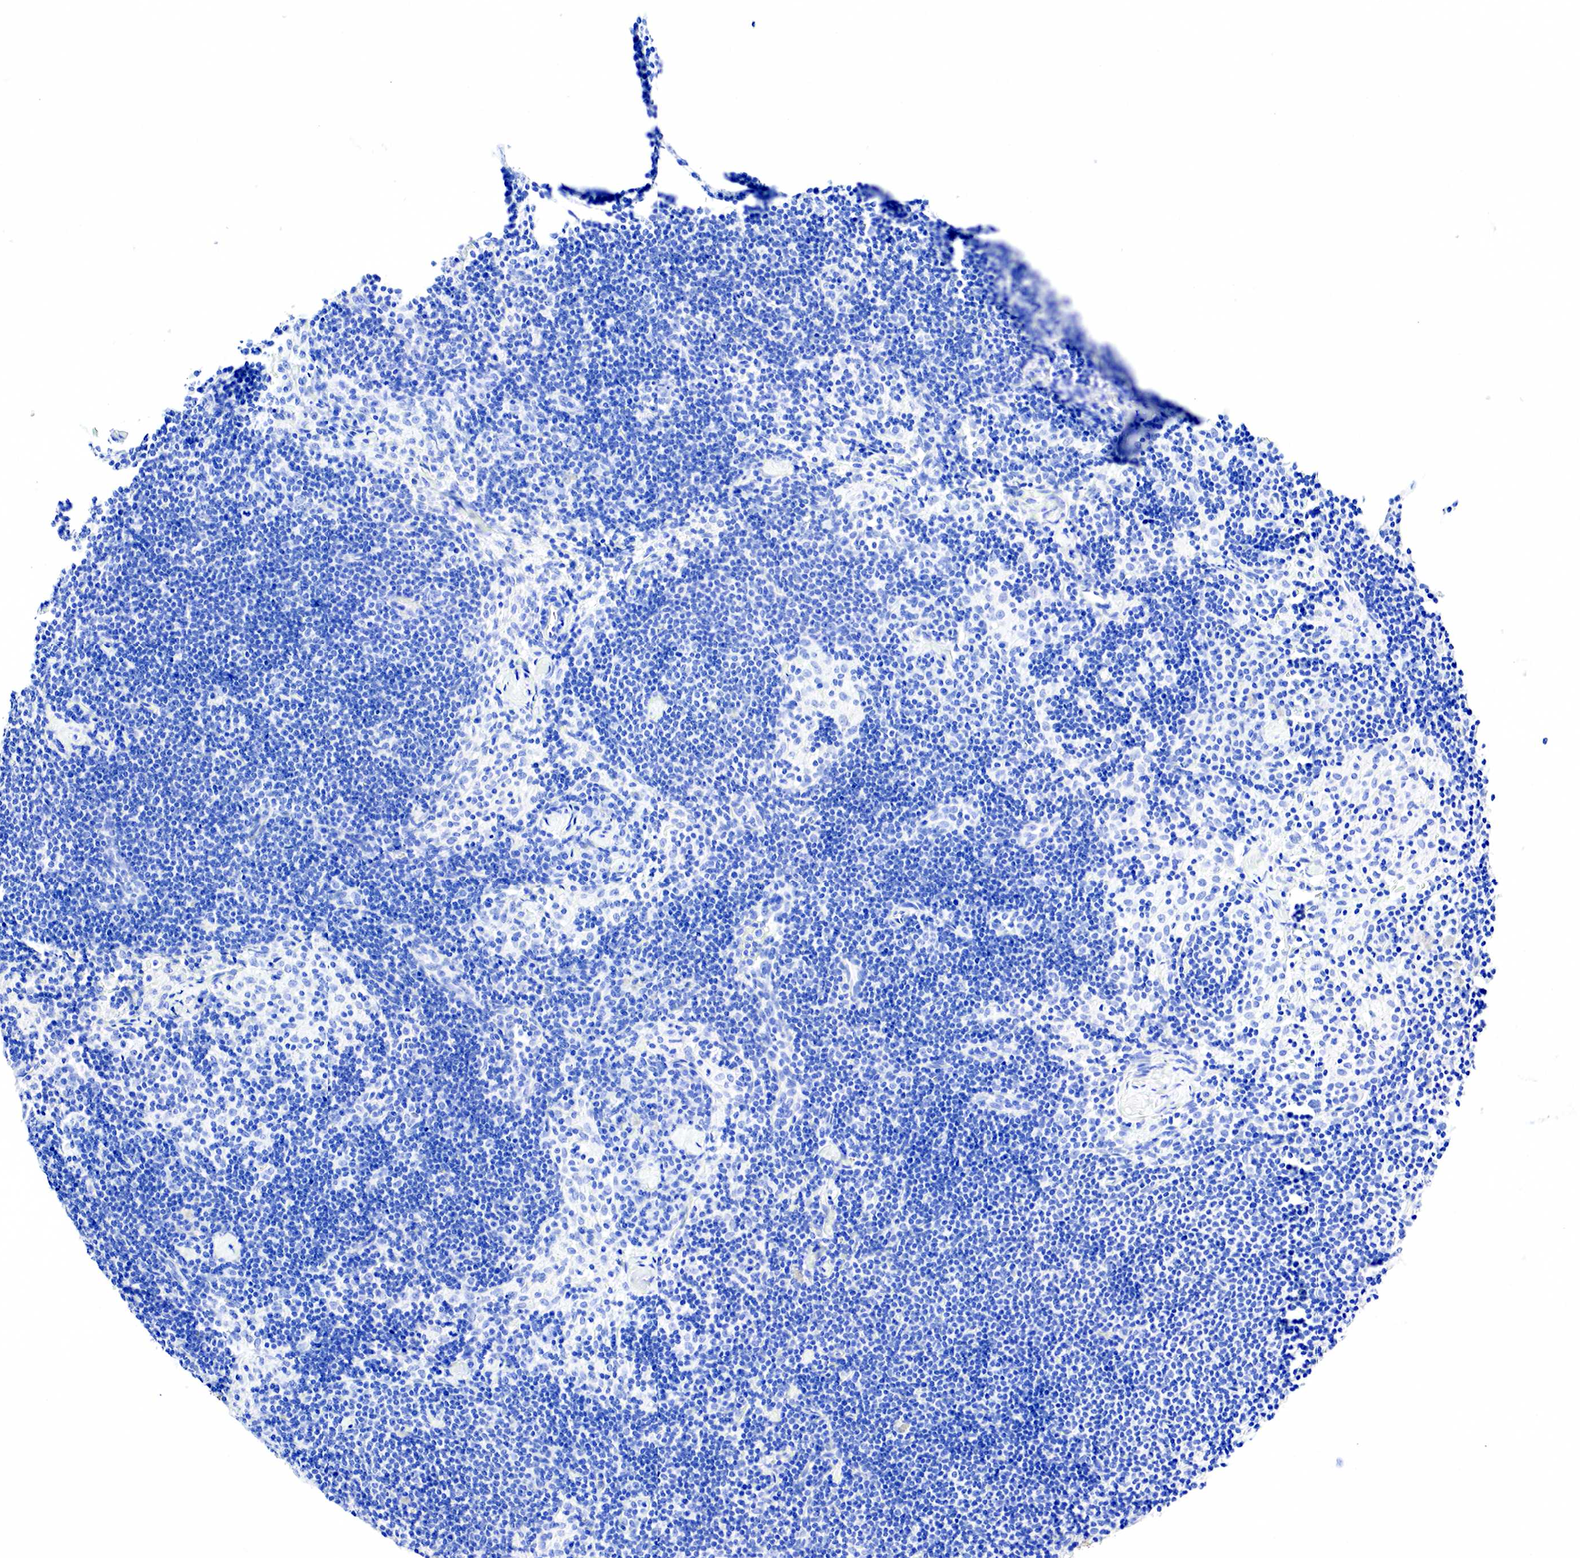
{"staining": {"intensity": "negative", "quantity": "none", "location": "none"}, "tissue": "lymph node", "cell_type": "Germinal center cells", "image_type": "normal", "snomed": [{"axis": "morphology", "description": "Normal tissue, NOS"}, {"axis": "topography", "description": "Lymph node"}], "caption": "DAB (3,3'-diaminobenzidine) immunohistochemical staining of normal human lymph node reveals no significant positivity in germinal center cells.", "gene": "KRT7", "patient": {"sex": "female", "age": 35}}